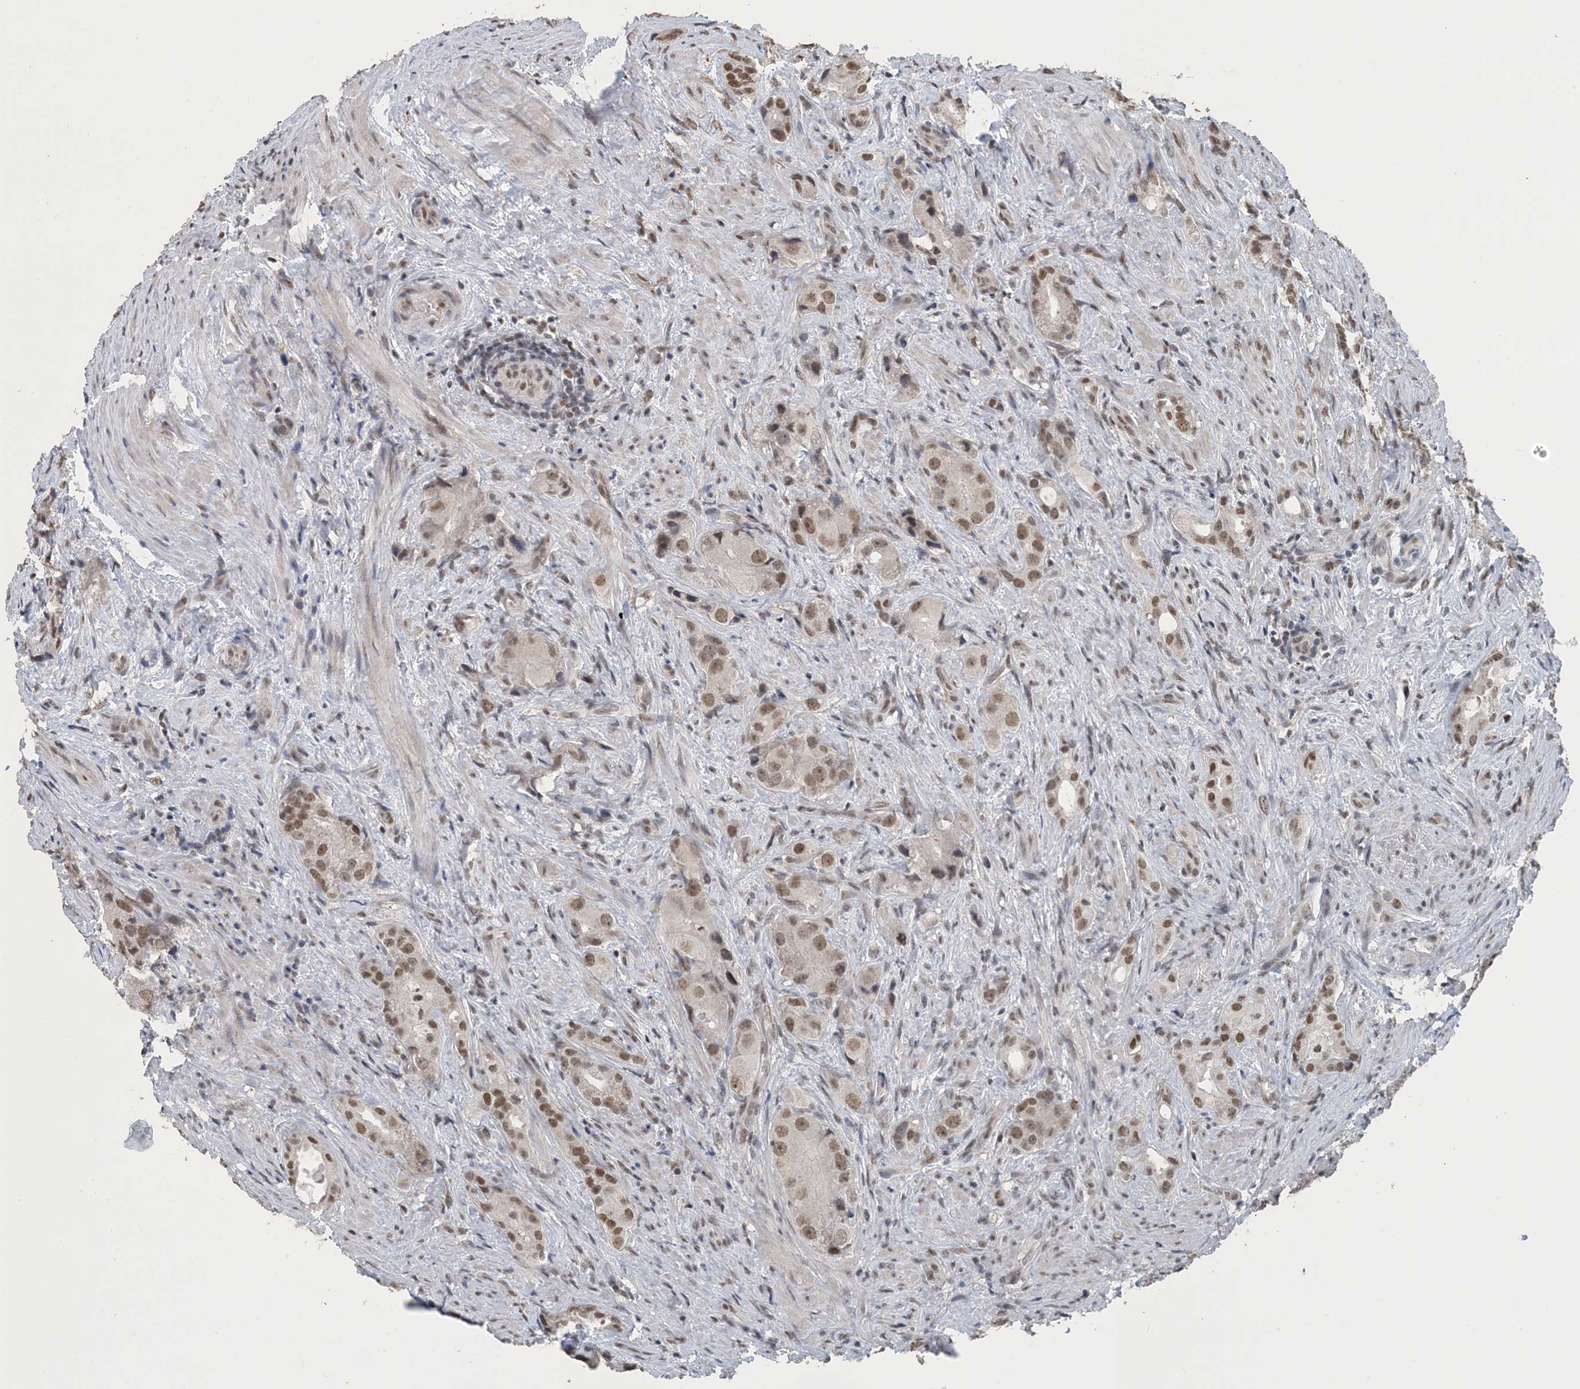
{"staining": {"intensity": "moderate", "quantity": ">75%", "location": "nuclear"}, "tissue": "prostate cancer", "cell_type": "Tumor cells", "image_type": "cancer", "snomed": [{"axis": "morphology", "description": "Adenocarcinoma, Low grade"}, {"axis": "topography", "description": "Prostate"}], "caption": "This micrograph displays low-grade adenocarcinoma (prostate) stained with immunohistochemistry to label a protein in brown. The nuclear of tumor cells show moderate positivity for the protein. Nuclei are counter-stained blue.", "gene": "MBD2", "patient": {"sex": "male", "age": 71}}